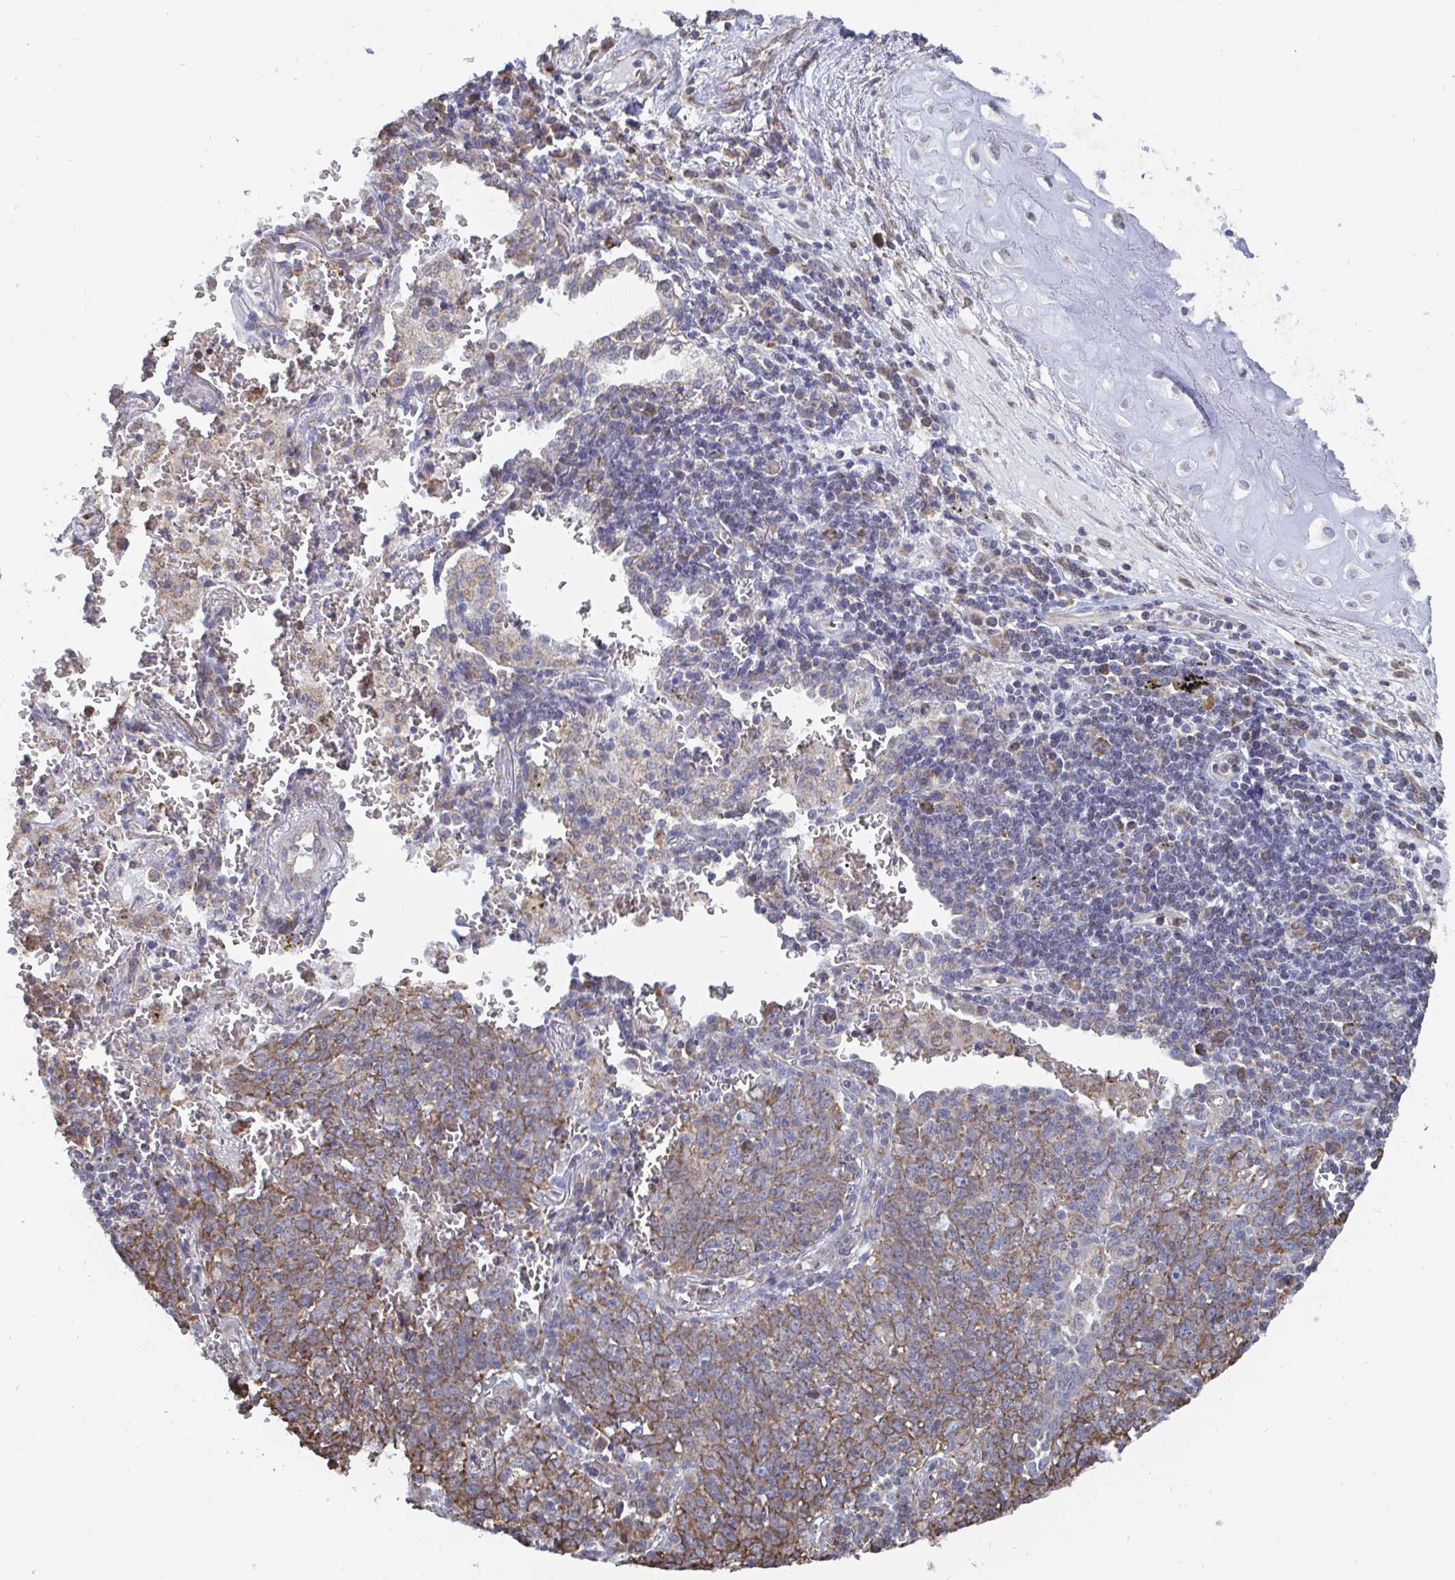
{"staining": {"intensity": "weak", "quantity": ">75%", "location": "cytoplasmic/membranous"}, "tissue": "lung cancer", "cell_type": "Tumor cells", "image_type": "cancer", "snomed": [{"axis": "morphology", "description": "Squamous cell carcinoma, NOS"}, {"axis": "topography", "description": "Lung"}], "caption": "Tumor cells demonstrate low levels of weak cytoplasmic/membranous staining in about >75% of cells in lung squamous cell carcinoma.", "gene": "ELAVL1", "patient": {"sex": "female", "age": 72}}